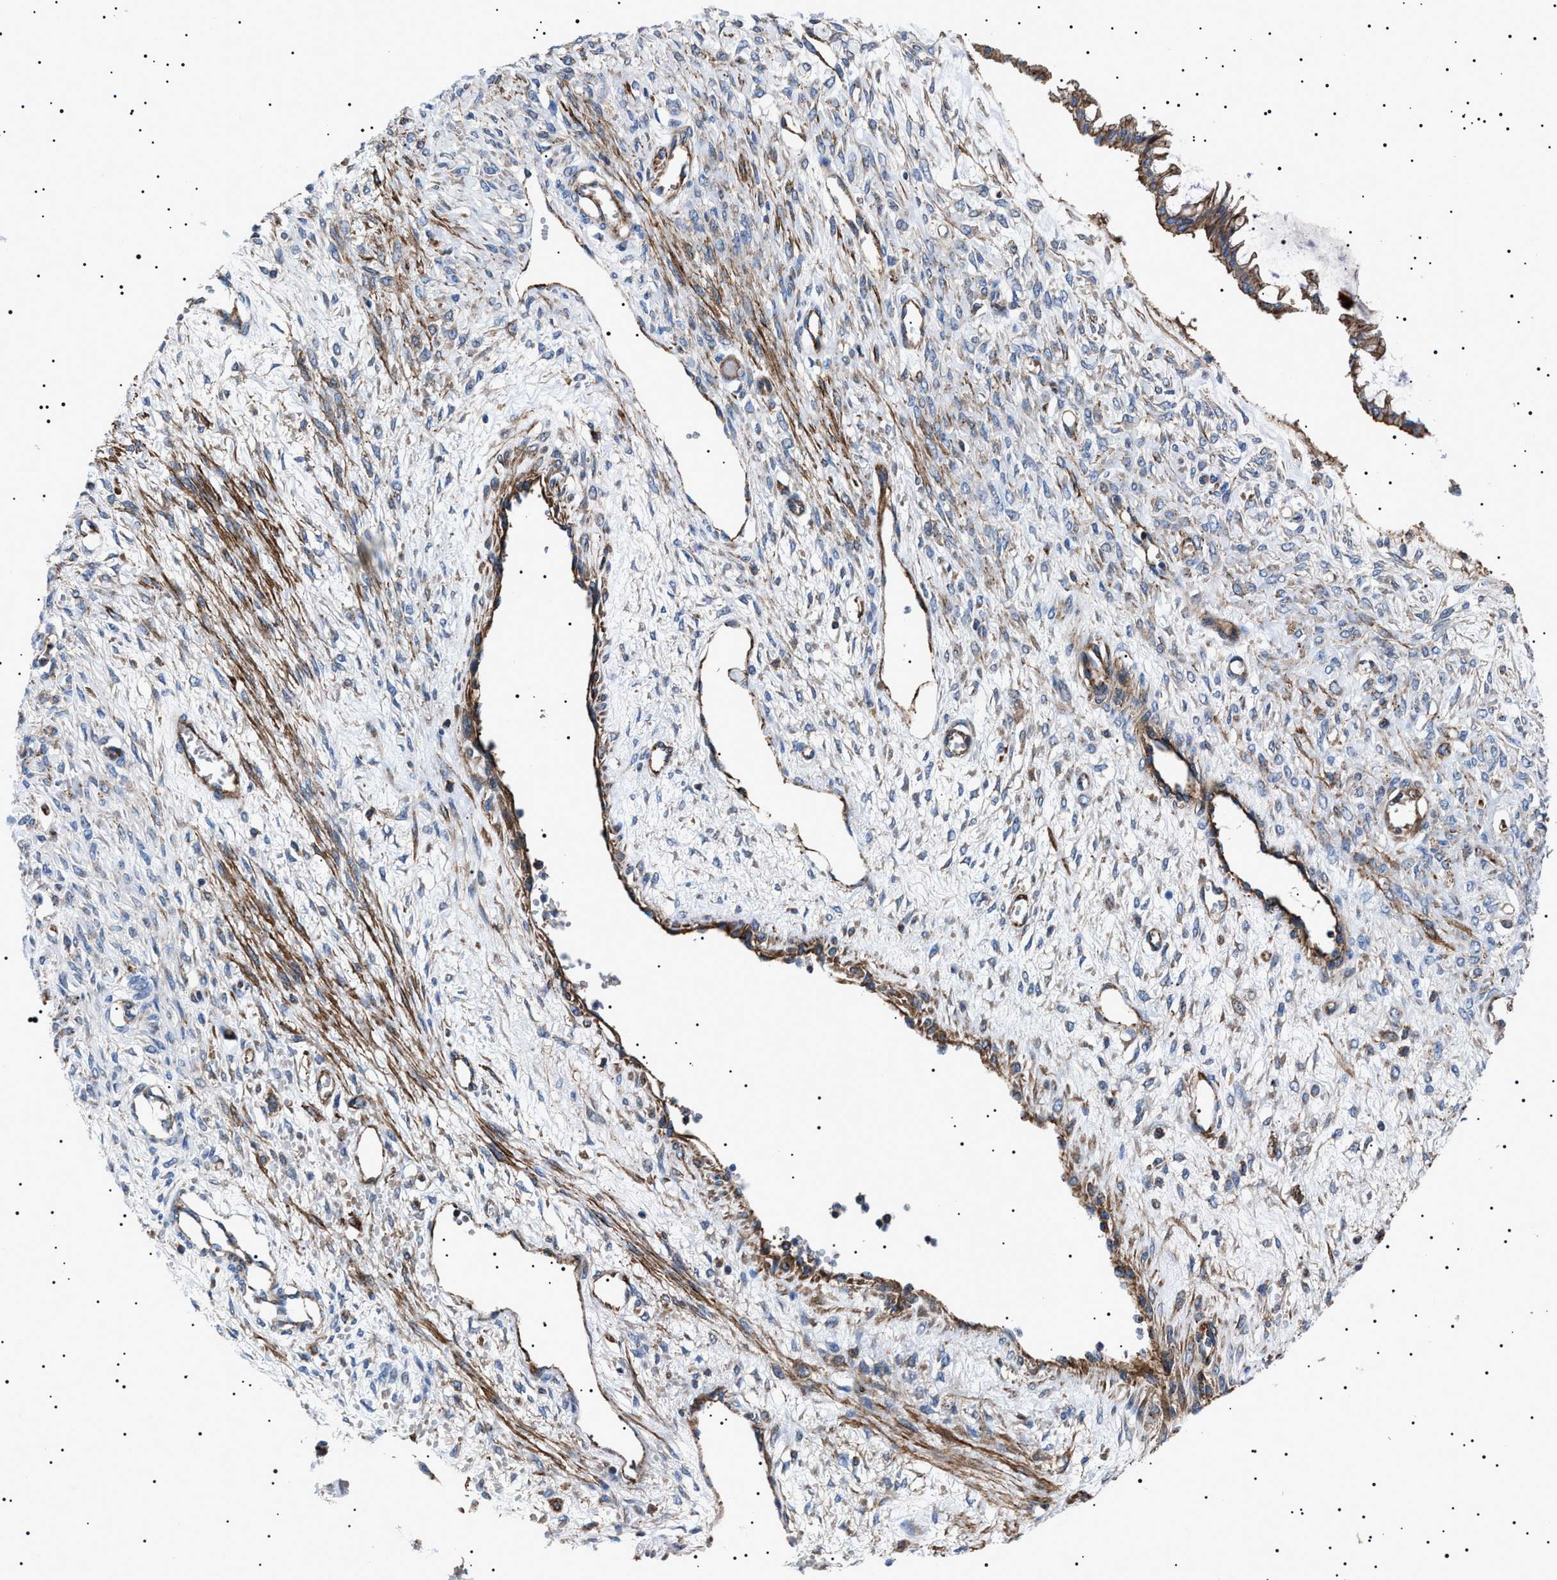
{"staining": {"intensity": "moderate", "quantity": ">75%", "location": "cytoplasmic/membranous"}, "tissue": "ovarian cancer", "cell_type": "Tumor cells", "image_type": "cancer", "snomed": [{"axis": "morphology", "description": "Cystadenocarcinoma, mucinous, NOS"}, {"axis": "topography", "description": "Ovary"}], "caption": "Immunohistochemistry photomicrograph of neoplastic tissue: ovarian mucinous cystadenocarcinoma stained using immunohistochemistry (IHC) displays medium levels of moderate protein expression localized specifically in the cytoplasmic/membranous of tumor cells, appearing as a cytoplasmic/membranous brown color.", "gene": "NEU1", "patient": {"sex": "female", "age": 73}}